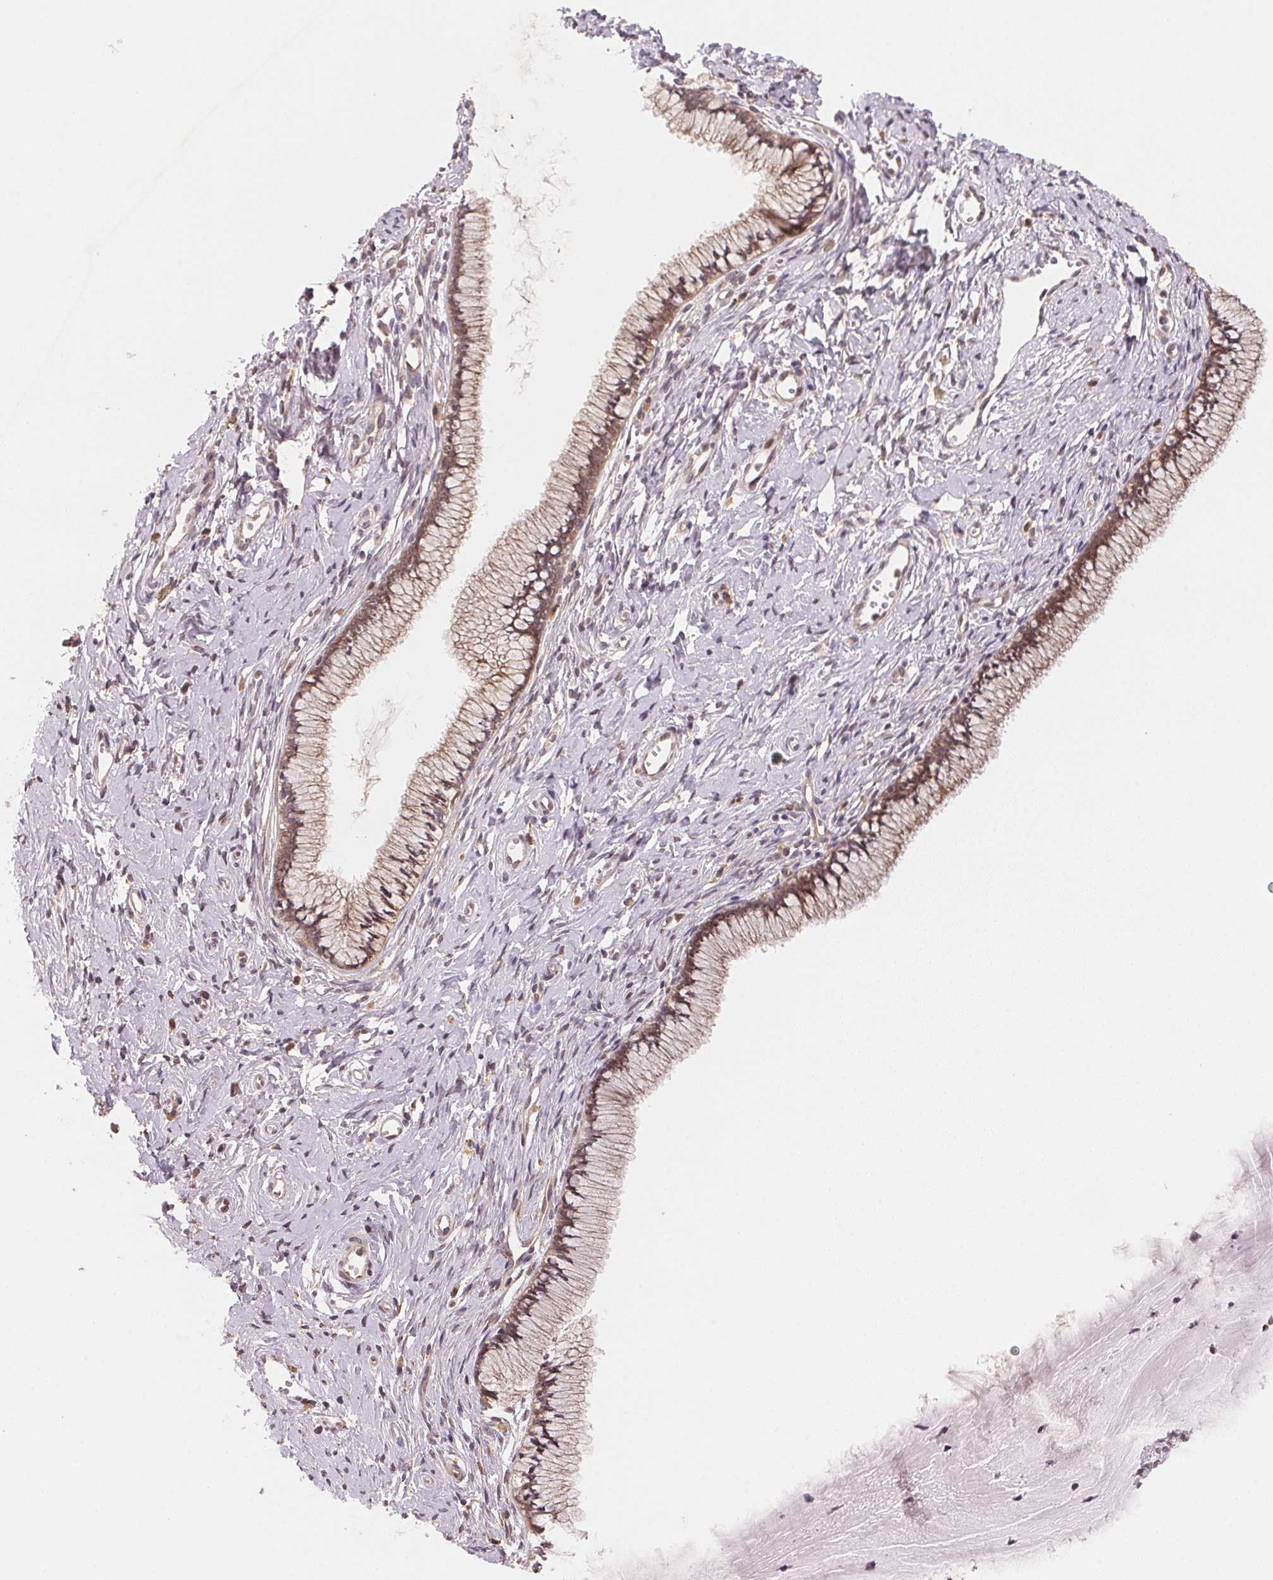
{"staining": {"intensity": "moderate", "quantity": "25%-75%", "location": "cytoplasmic/membranous"}, "tissue": "cervix", "cell_type": "Glandular cells", "image_type": "normal", "snomed": [{"axis": "morphology", "description": "Normal tissue, NOS"}, {"axis": "topography", "description": "Cervix"}], "caption": "Cervix was stained to show a protein in brown. There is medium levels of moderate cytoplasmic/membranous positivity in approximately 25%-75% of glandular cells. The protein of interest is shown in brown color, while the nuclei are stained blue.", "gene": "EI24", "patient": {"sex": "female", "age": 40}}